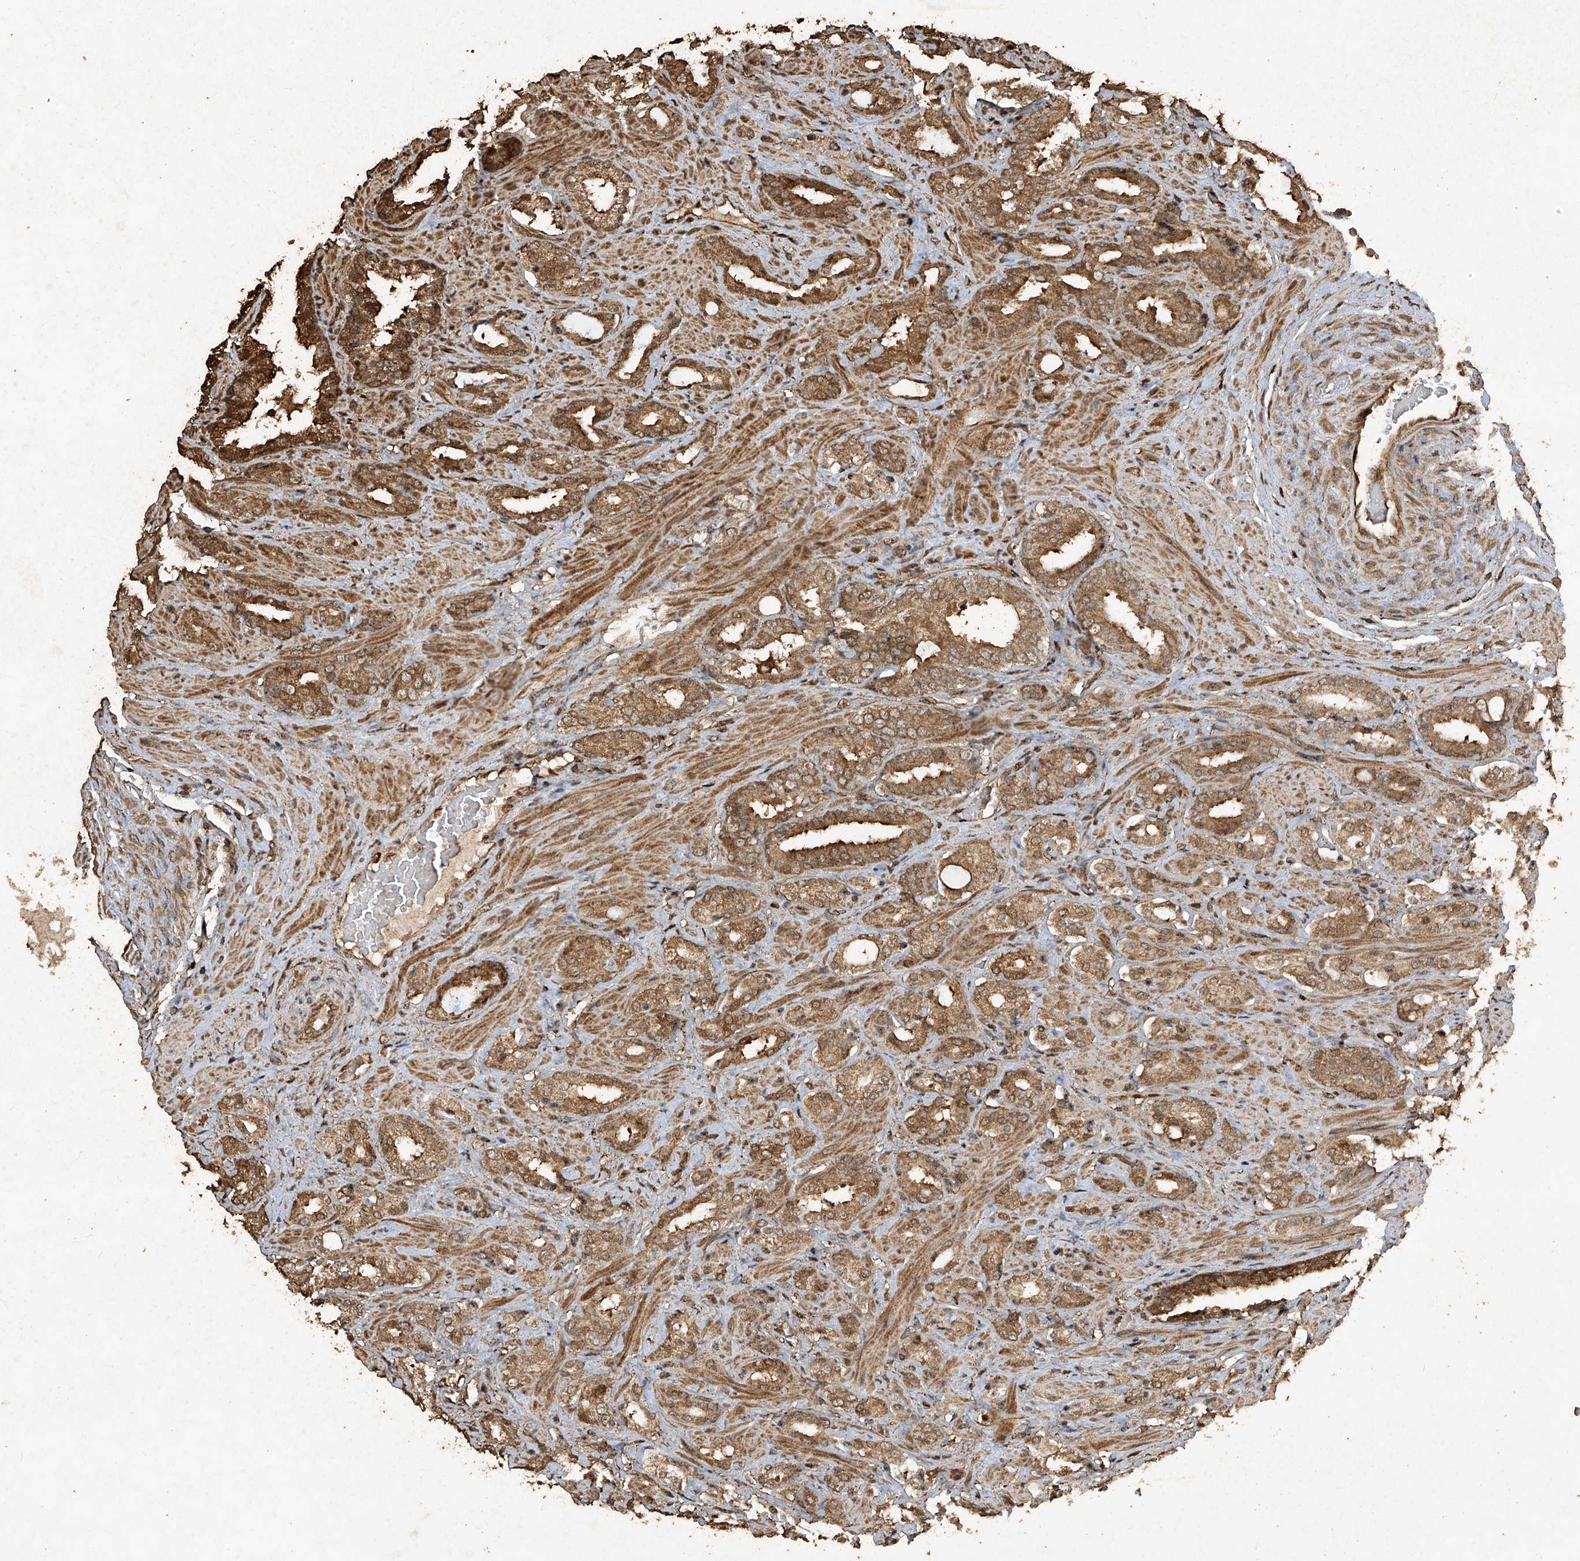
{"staining": {"intensity": "moderate", "quantity": ">75%", "location": "cytoplasmic/membranous"}, "tissue": "prostate cancer", "cell_type": "Tumor cells", "image_type": "cancer", "snomed": [{"axis": "morphology", "description": "Adenocarcinoma, High grade"}, {"axis": "topography", "description": "Prostate"}], "caption": "Immunohistochemistry photomicrograph of prostate cancer stained for a protein (brown), which exhibits medium levels of moderate cytoplasmic/membranous expression in about >75% of tumor cells.", "gene": "ERBB3", "patient": {"sex": "male", "age": 64}}